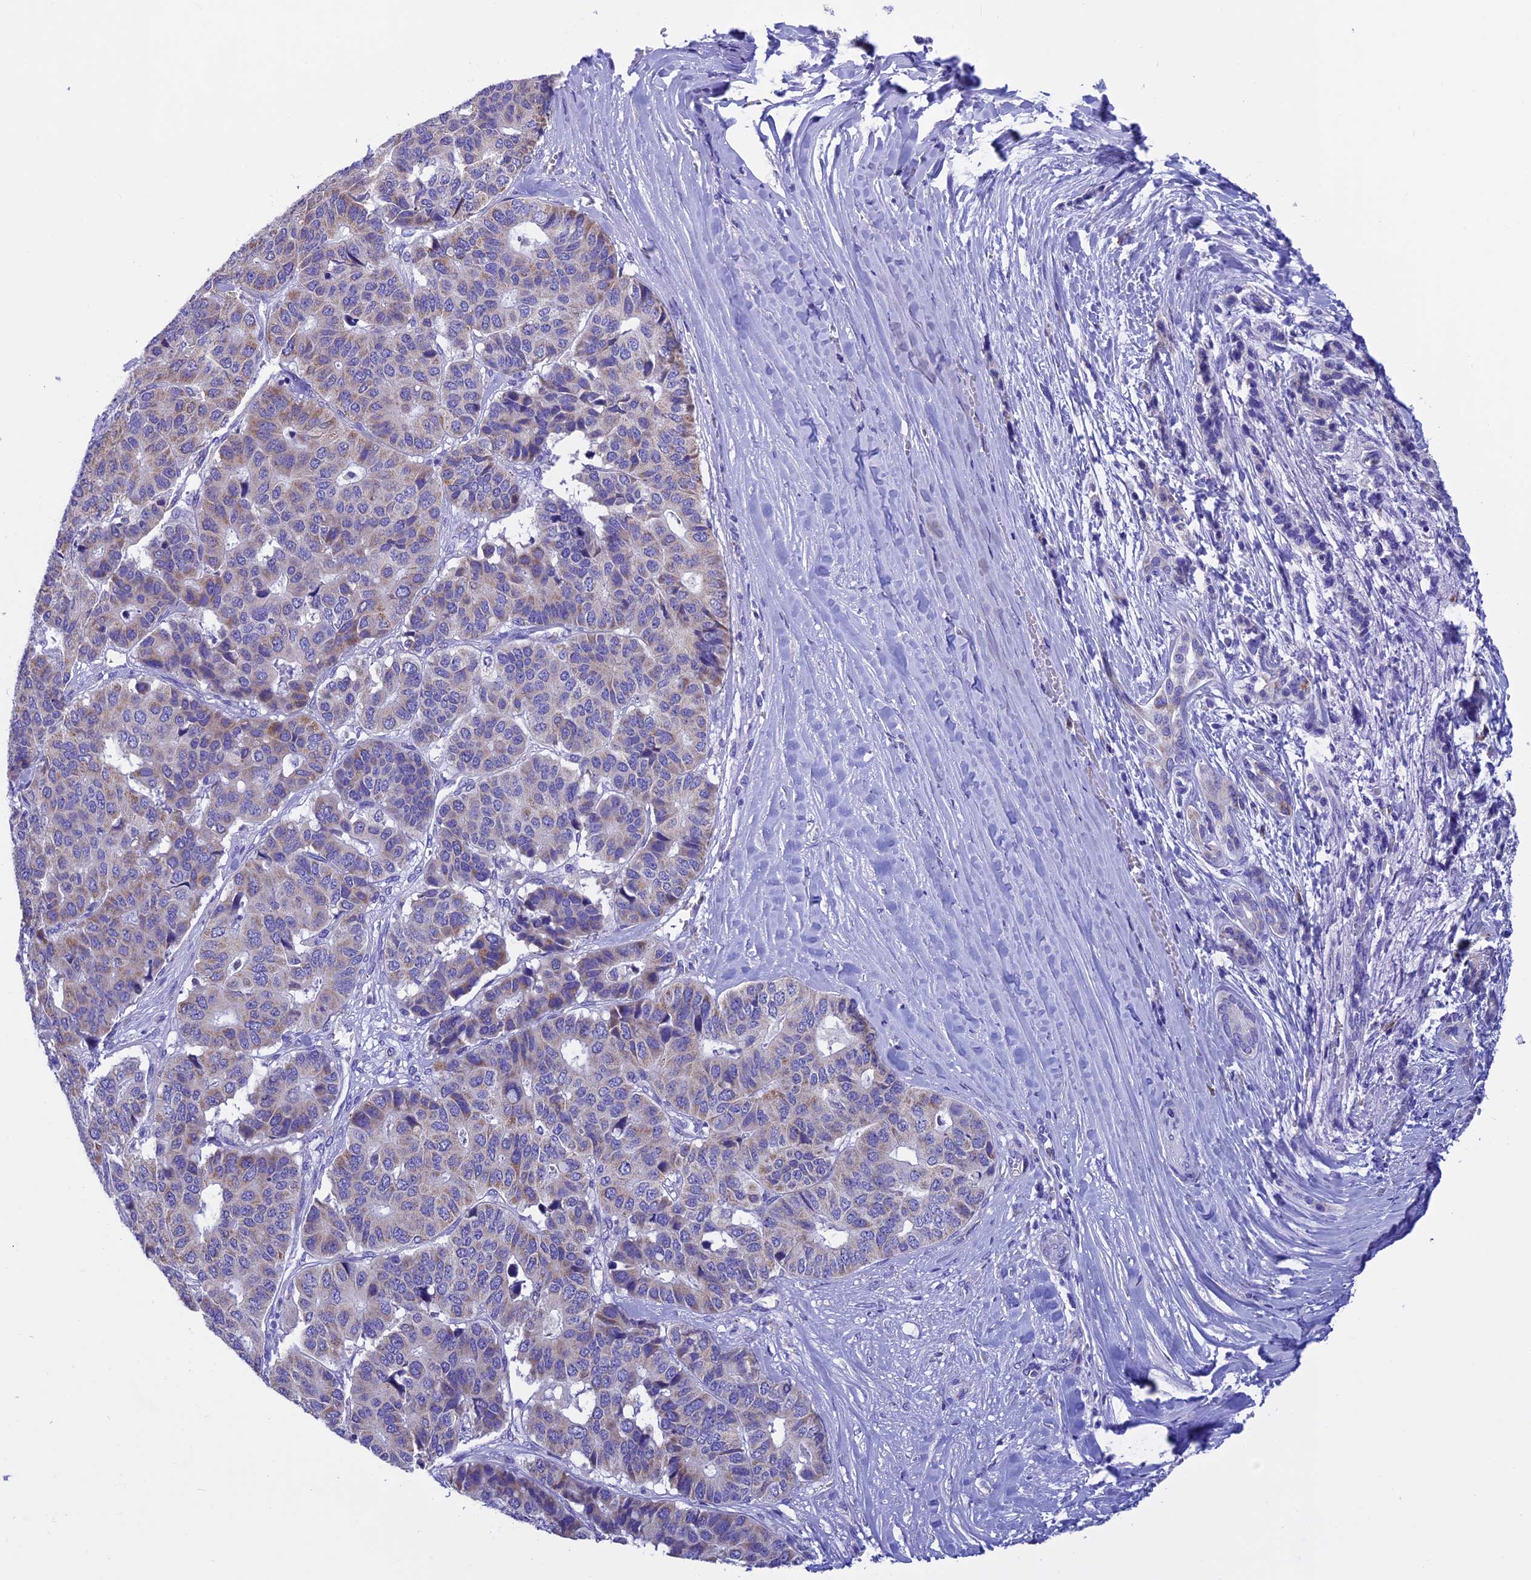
{"staining": {"intensity": "weak", "quantity": "<25%", "location": "cytoplasmic/membranous"}, "tissue": "pancreatic cancer", "cell_type": "Tumor cells", "image_type": "cancer", "snomed": [{"axis": "morphology", "description": "Adenocarcinoma, NOS"}, {"axis": "topography", "description": "Pancreas"}], "caption": "High magnification brightfield microscopy of pancreatic adenocarcinoma stained with DAB (3,3'-diaminobenzidine) (brown) and counterstained with hematoxylin (blue): tumor cells show no significant positivity.", "gene": "SLC8B1", "patient": {"sex": "male", "age": 50}}